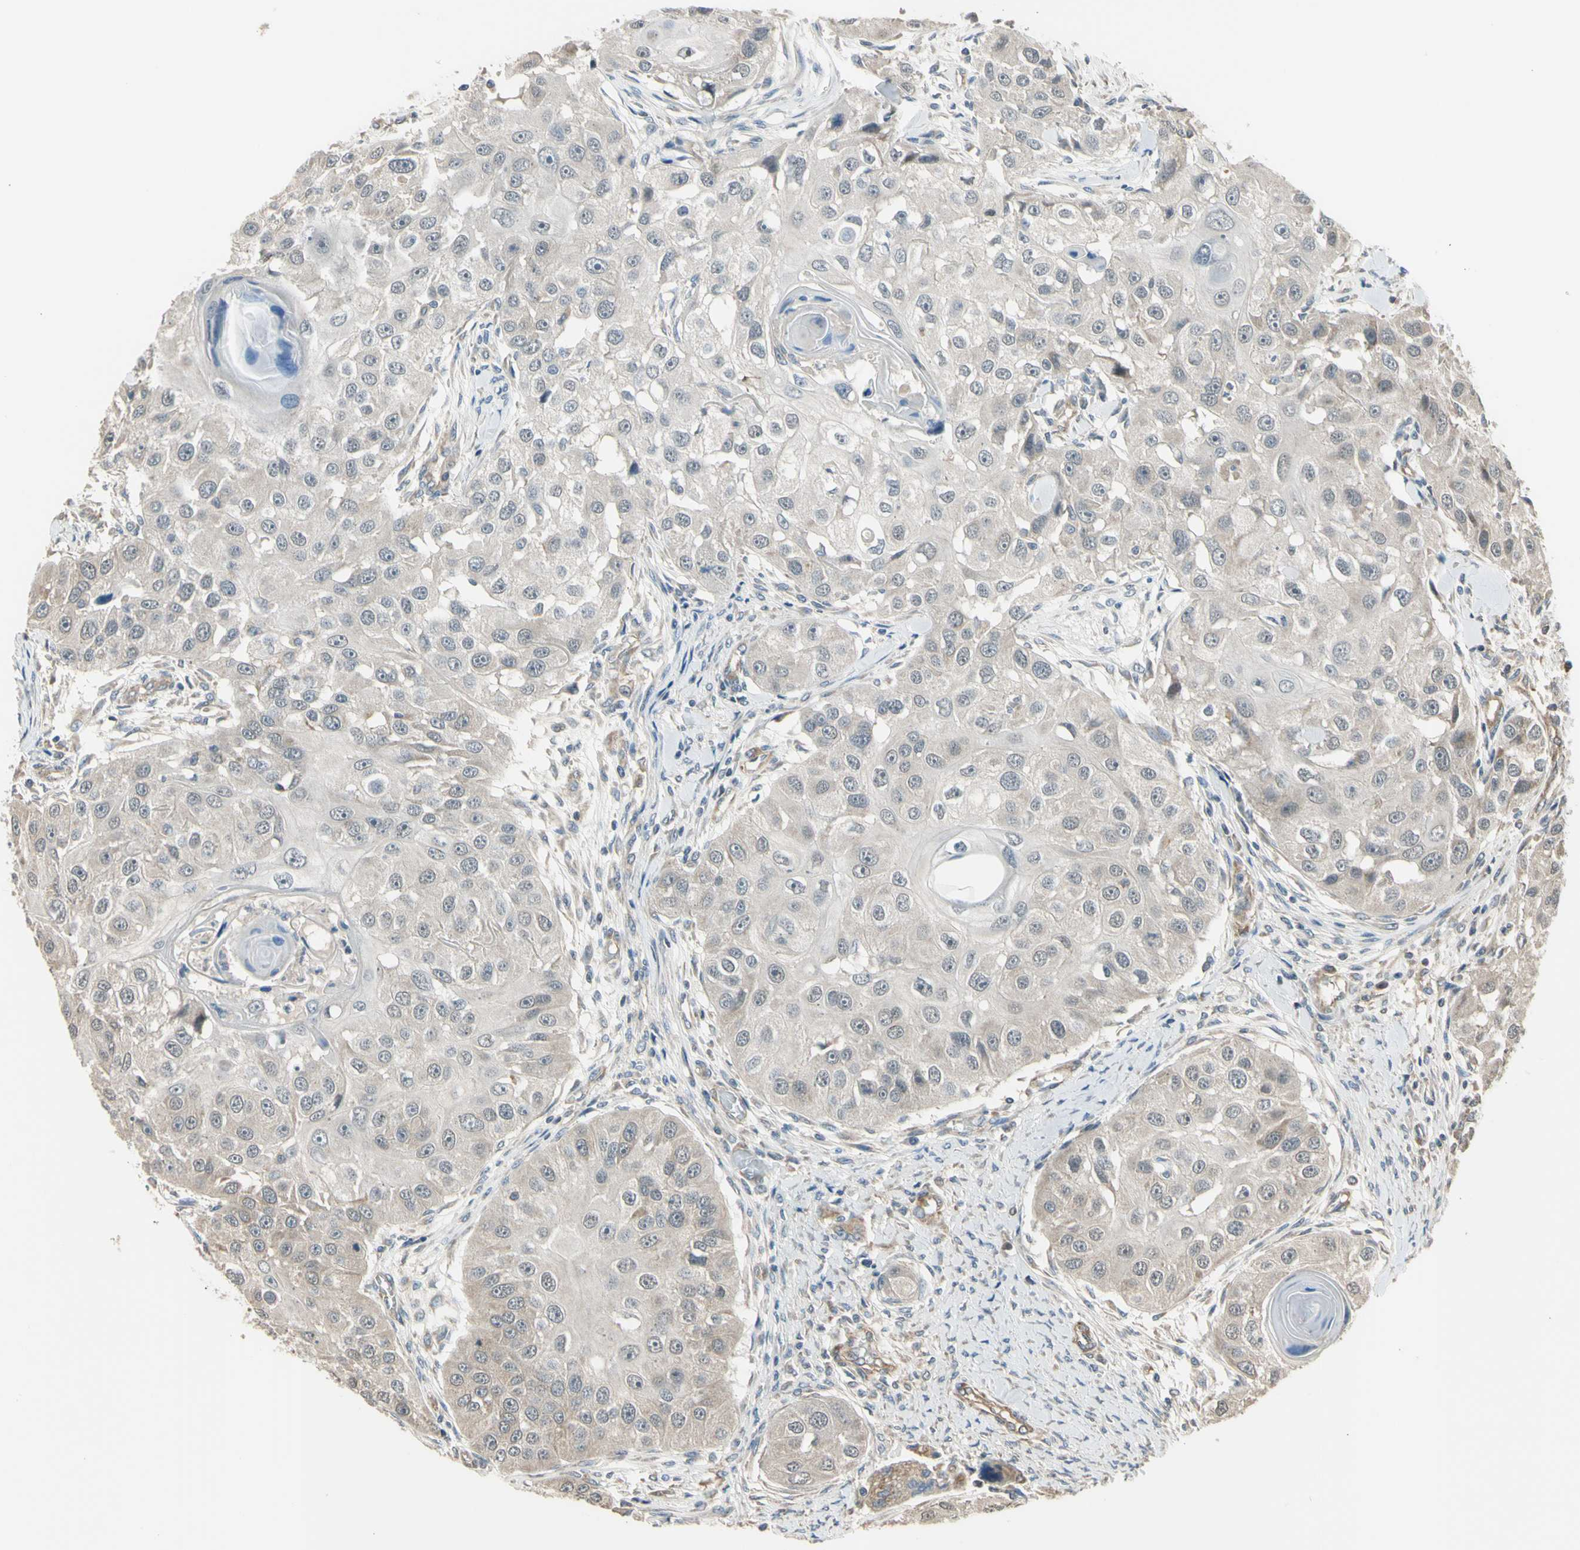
{"staining": {"intensity": "weak", "quantity": "<25%", "location": "cytoplasmic/membranous"}, "tissue": "head and neck cancer", "cell_type": "Tumor cells", "image_type": "cancer", "snomed": [{"axis": "morphology", "description": "Normal tissue, NOS"}, {"axis": "morphology", "description": "Squamous cell carcinoma, NOS"}, {"axis": "topography", "description": "Skeletal muscle"}, {"axis": "topography", "description": "Head-Neck"}], "caption": "Immunohistochemical staining of head and neck cancer exhibits no significant positivity in tumor cells. (Stains: DAB IHC with hematoxylin counter stain, Microscopy: brightfield microscopy at high magnification).", "gene": "EFNB2", "patient": {"sex": "male", "age": 51}}